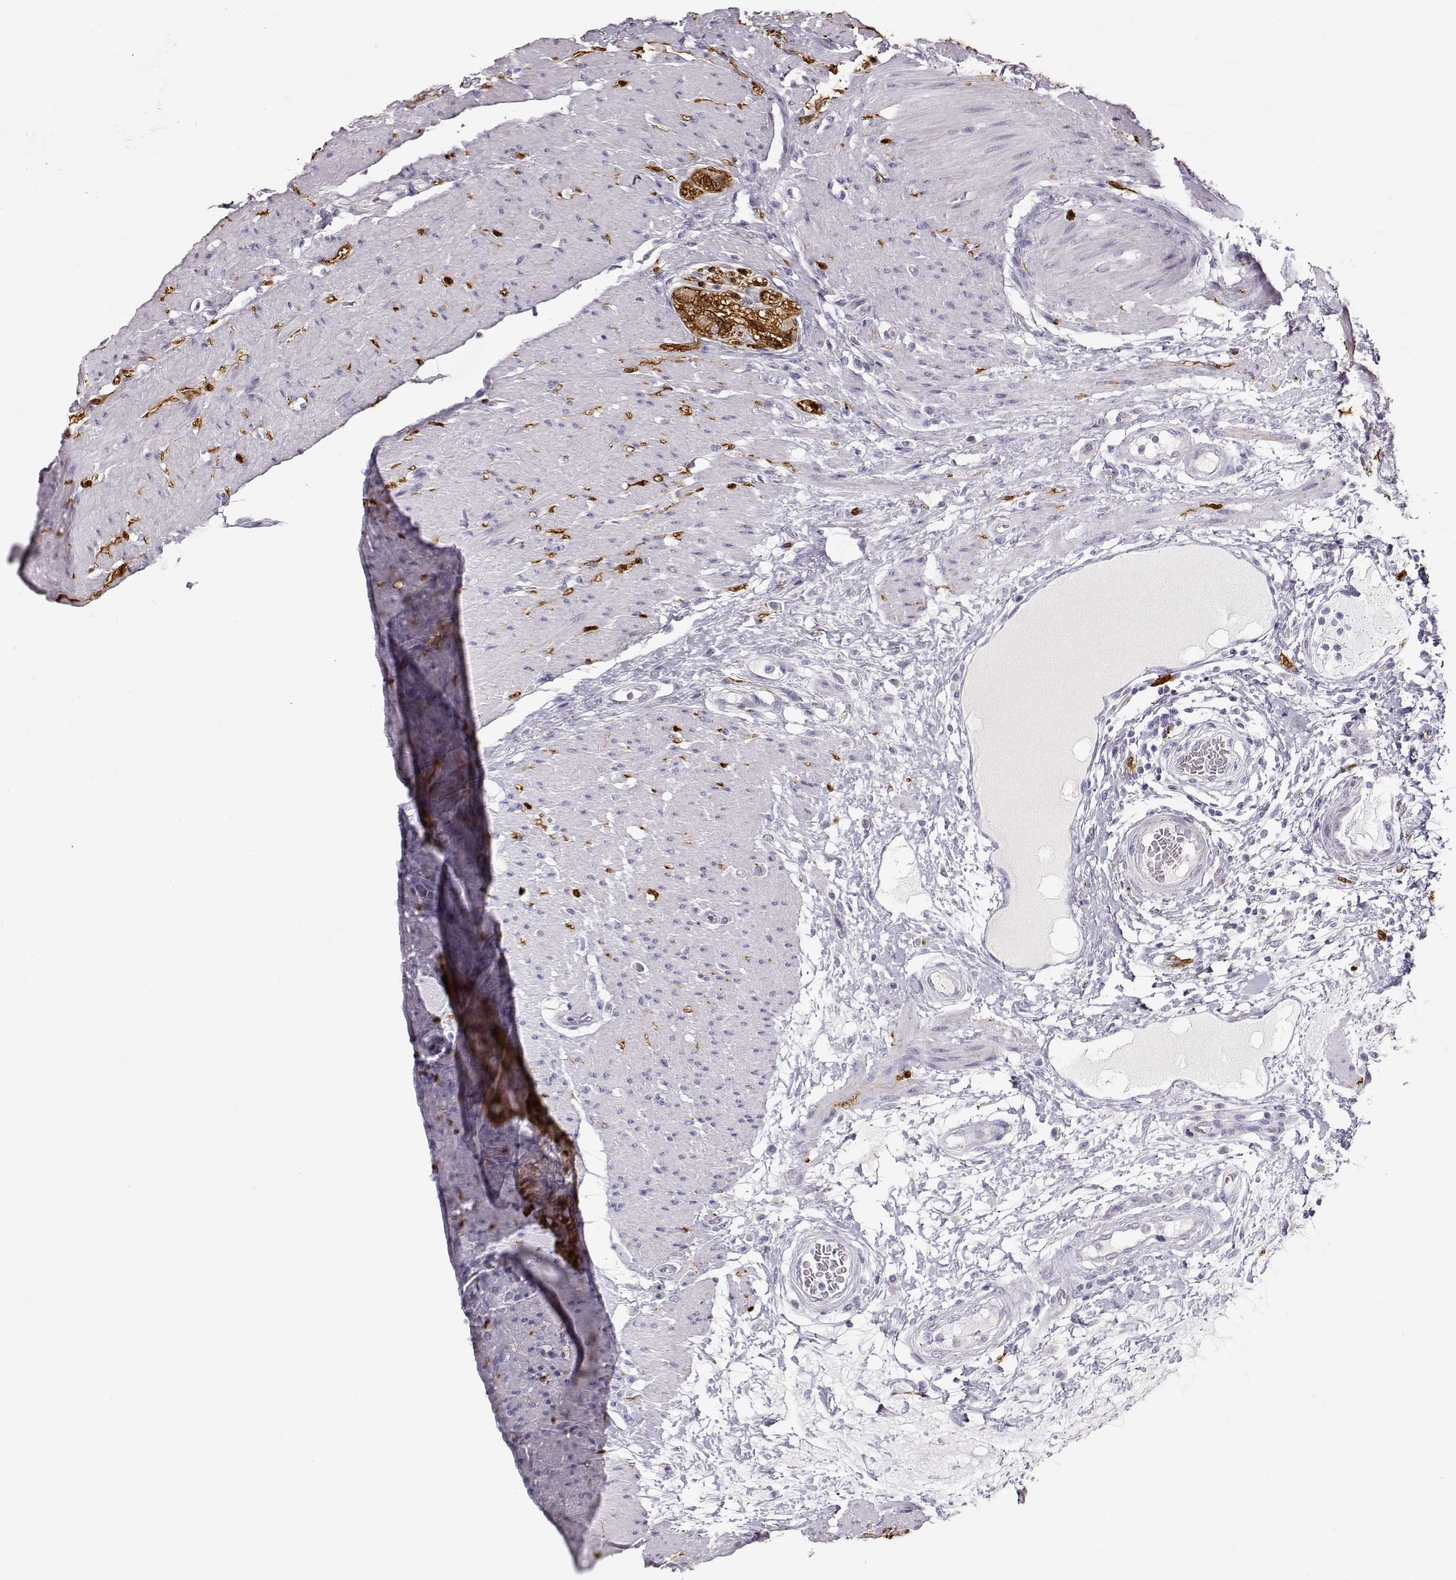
{"staining": {"intensity": "negative", "quantity": "none", "location": "none"}, "tissue": "colon", "cell_type": "Endothelial cells", "image_type": "normal", "snomed": [{"axis": "morphology", "description": "Normal tissue, NOS"}, {"axis": "topography", "description": "Colon"}], "caption": "Immunohistochemistry (IHC) of unremarkable human colon reveals no positivity in endothelial cells.", "gene": "S100B", "patient": {"sex": "female", "age": 65}}